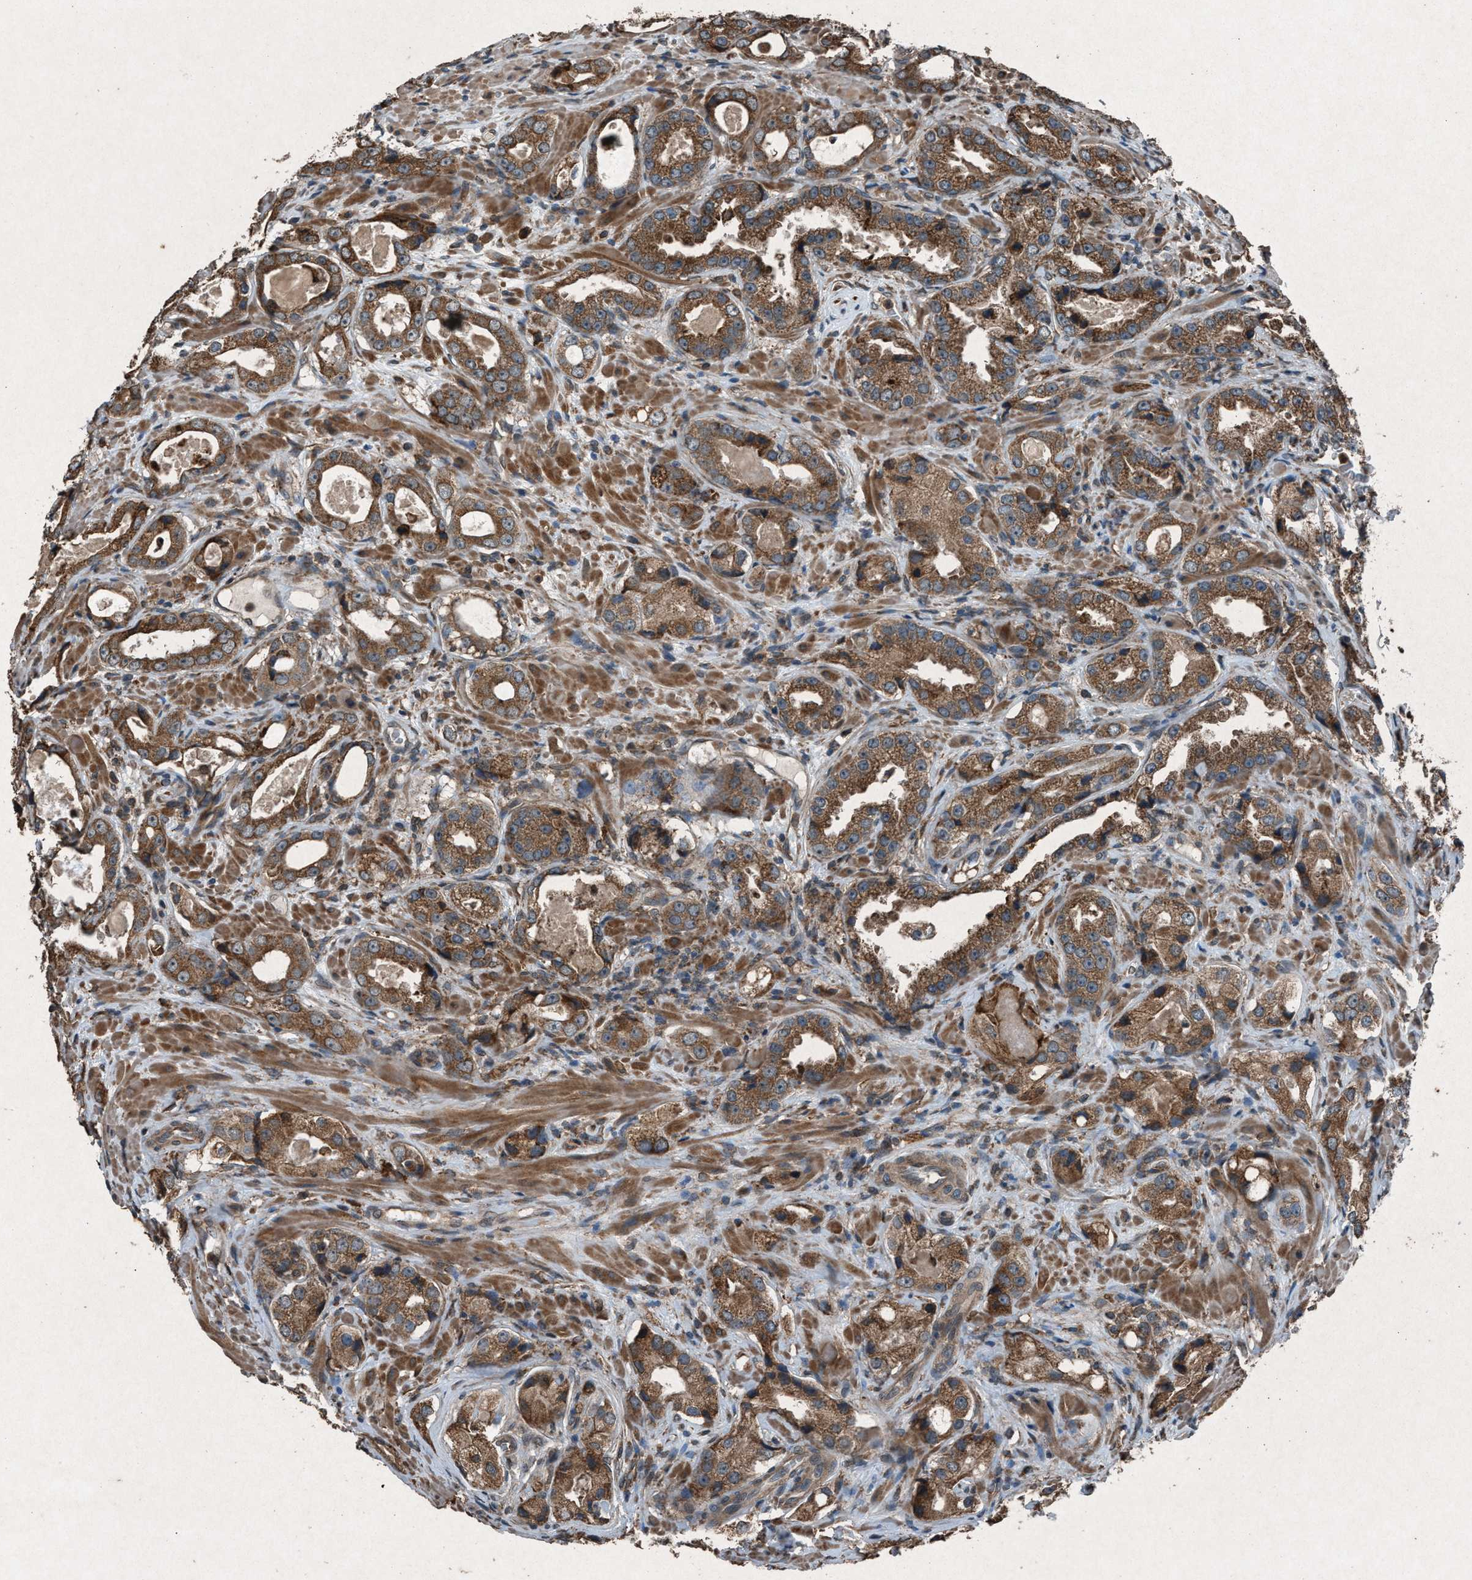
{"staining": {"intensity": "moderate", "quantity": ">75%", "location": "cytoplasmic/membranous"}, "tissue": "prostate cancer", "cell_type": "Tumor cells", "image_type": "cancer", "snomed": [{"axis": "morphology", "description": "Adenocarcinoma, High grade"}, {"axis": "topography", "description": "Prostate"}], "caption": "IHC image of prostate adenocarcinoma (high-grade) stained for a protein (brown), which displays medium levels of moderate cytoplasmic/membranous positivity in approximately >75% of tumor cells.", "gene": "CALR", "patient": {"sex": "male", "age": 63}}